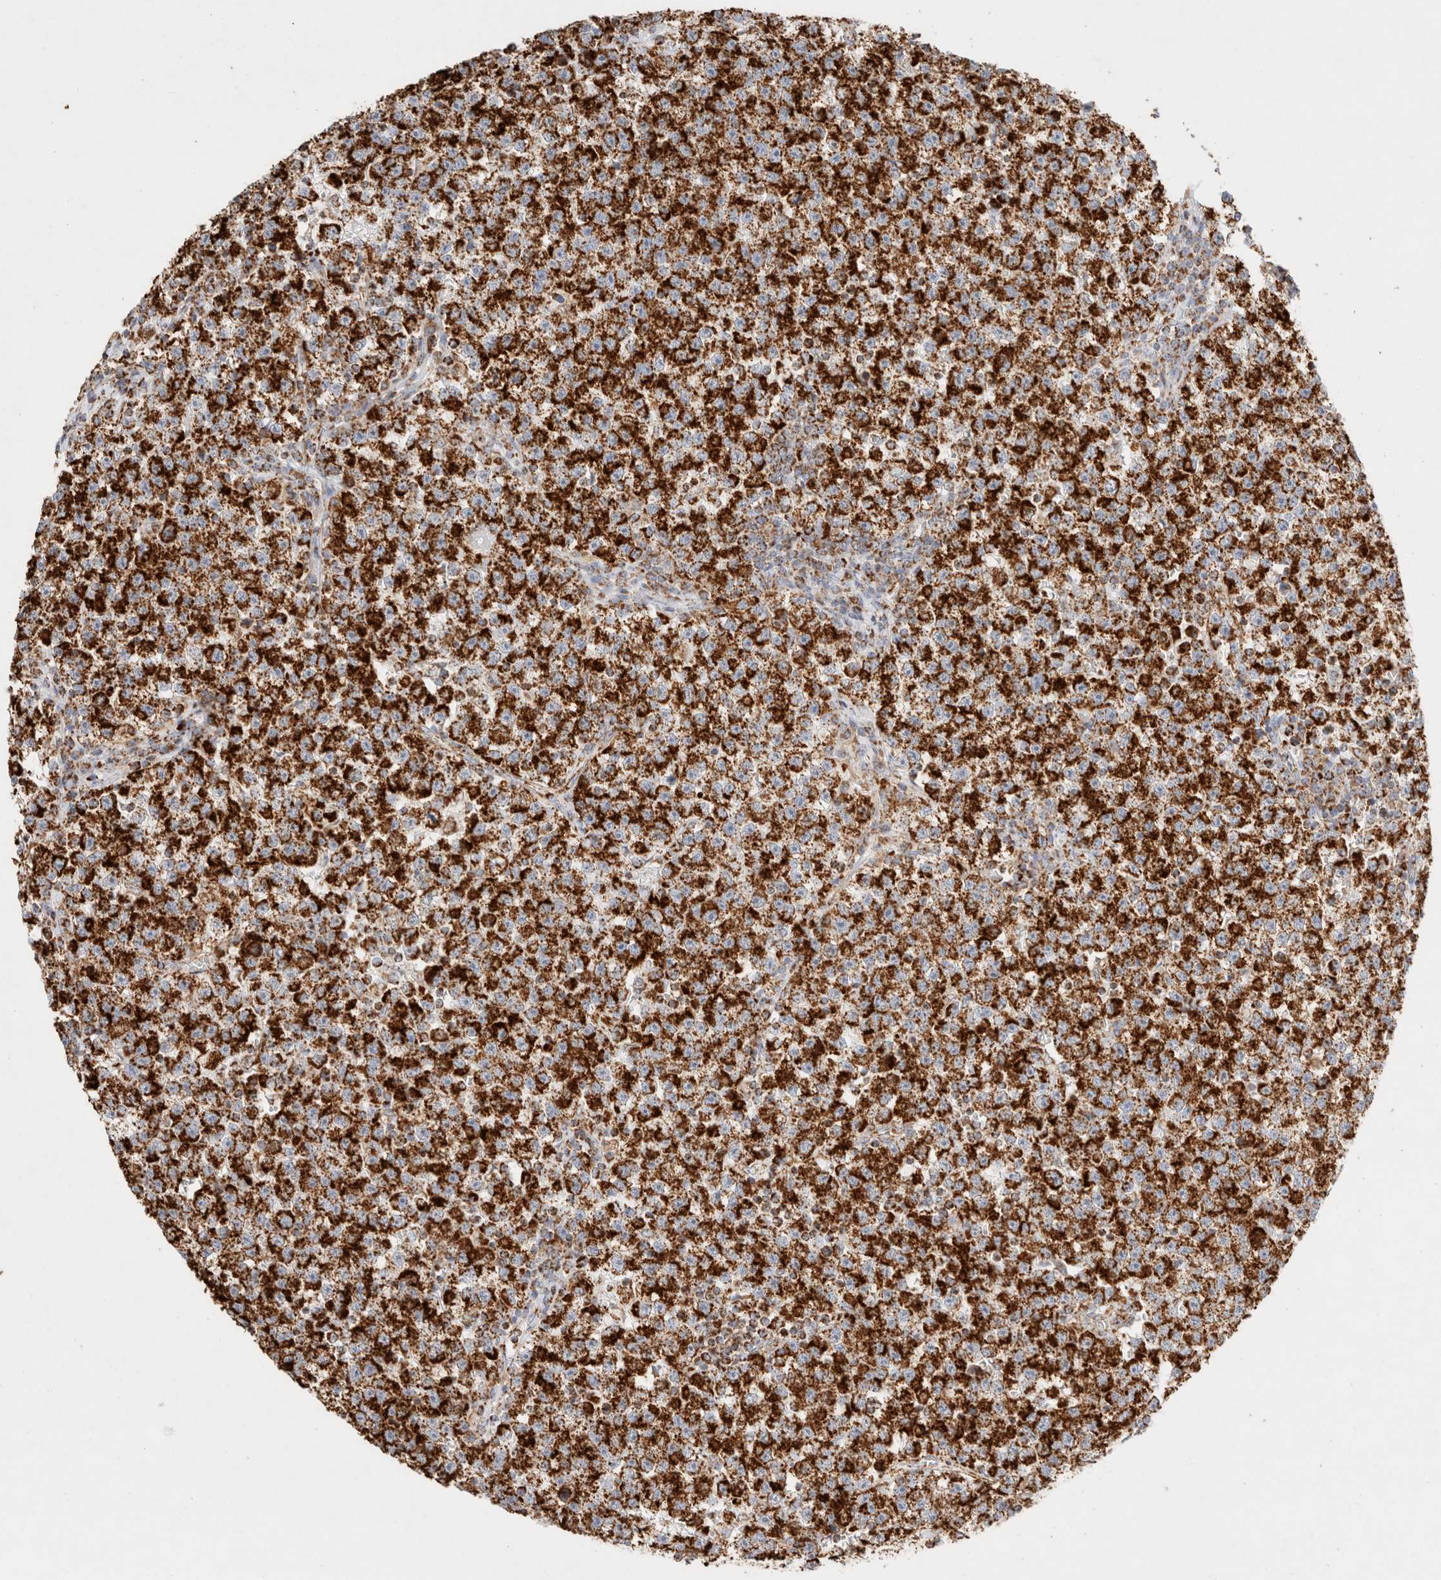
{"staining": {"intensity": "strong", "quantity": ">75%", "location": "cytoplasmic/membranous"}, "tissue": "testis cancer", "cell_type": "Tumor cells", "image_type": "cancer", "snomed": [{"axis": "morphology", "description": "Seminoma, NOS"}, {"axis": "topography", "description": "Testis"}], "caption": "IHC (DAB) staining of human seminoma (testis) displays strong cytoplasmic/membranous protein expression in about >75% of tumor cells.", "gene": "PHB2", "patient": {"sex": "male", "age": 22}}